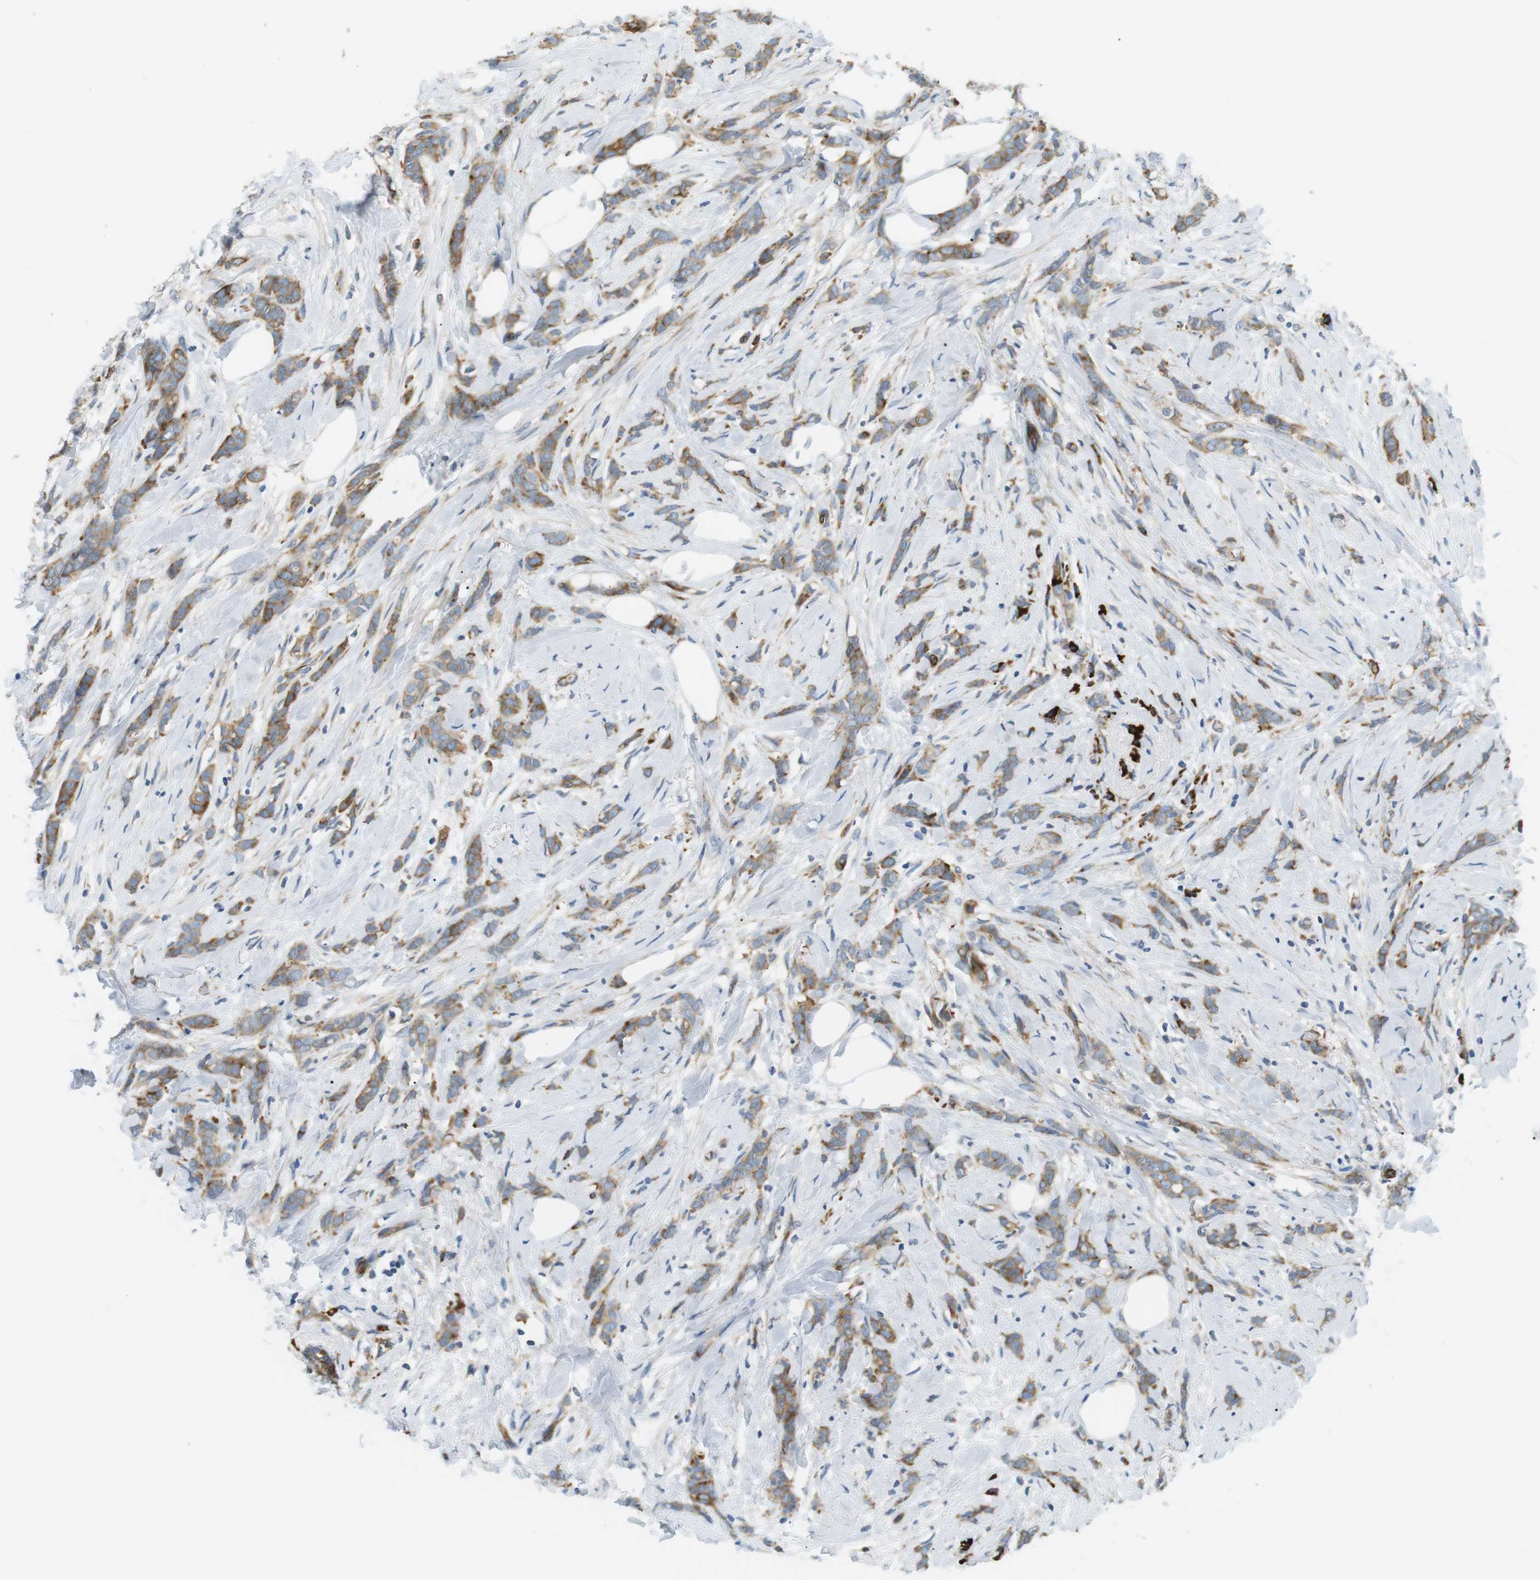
{"staining": {"intensity": "moderate", "quantity": ">75%", "location": "cytoplasmic/membranous"}, "tissue": "breast cancer", "cell_type": "Tumor cells", "image_type": "cancer", "snomed": [{"axis": "morphology", "description": "Lobular carcinoma, in situ"}, {"axis": "morphology", "description": "Lobular carcinoma"}, {"axis": "topography", "description": "Breast"}], "caption": "Human lobular carcinoma in situ (breast) stained with a brown dye reveals moderate cytoplasmic/membranous positive staining in about >75% of tumor cells.", "gene": "TMEM200A", "patient": {"sex": "female", "age": 41}}